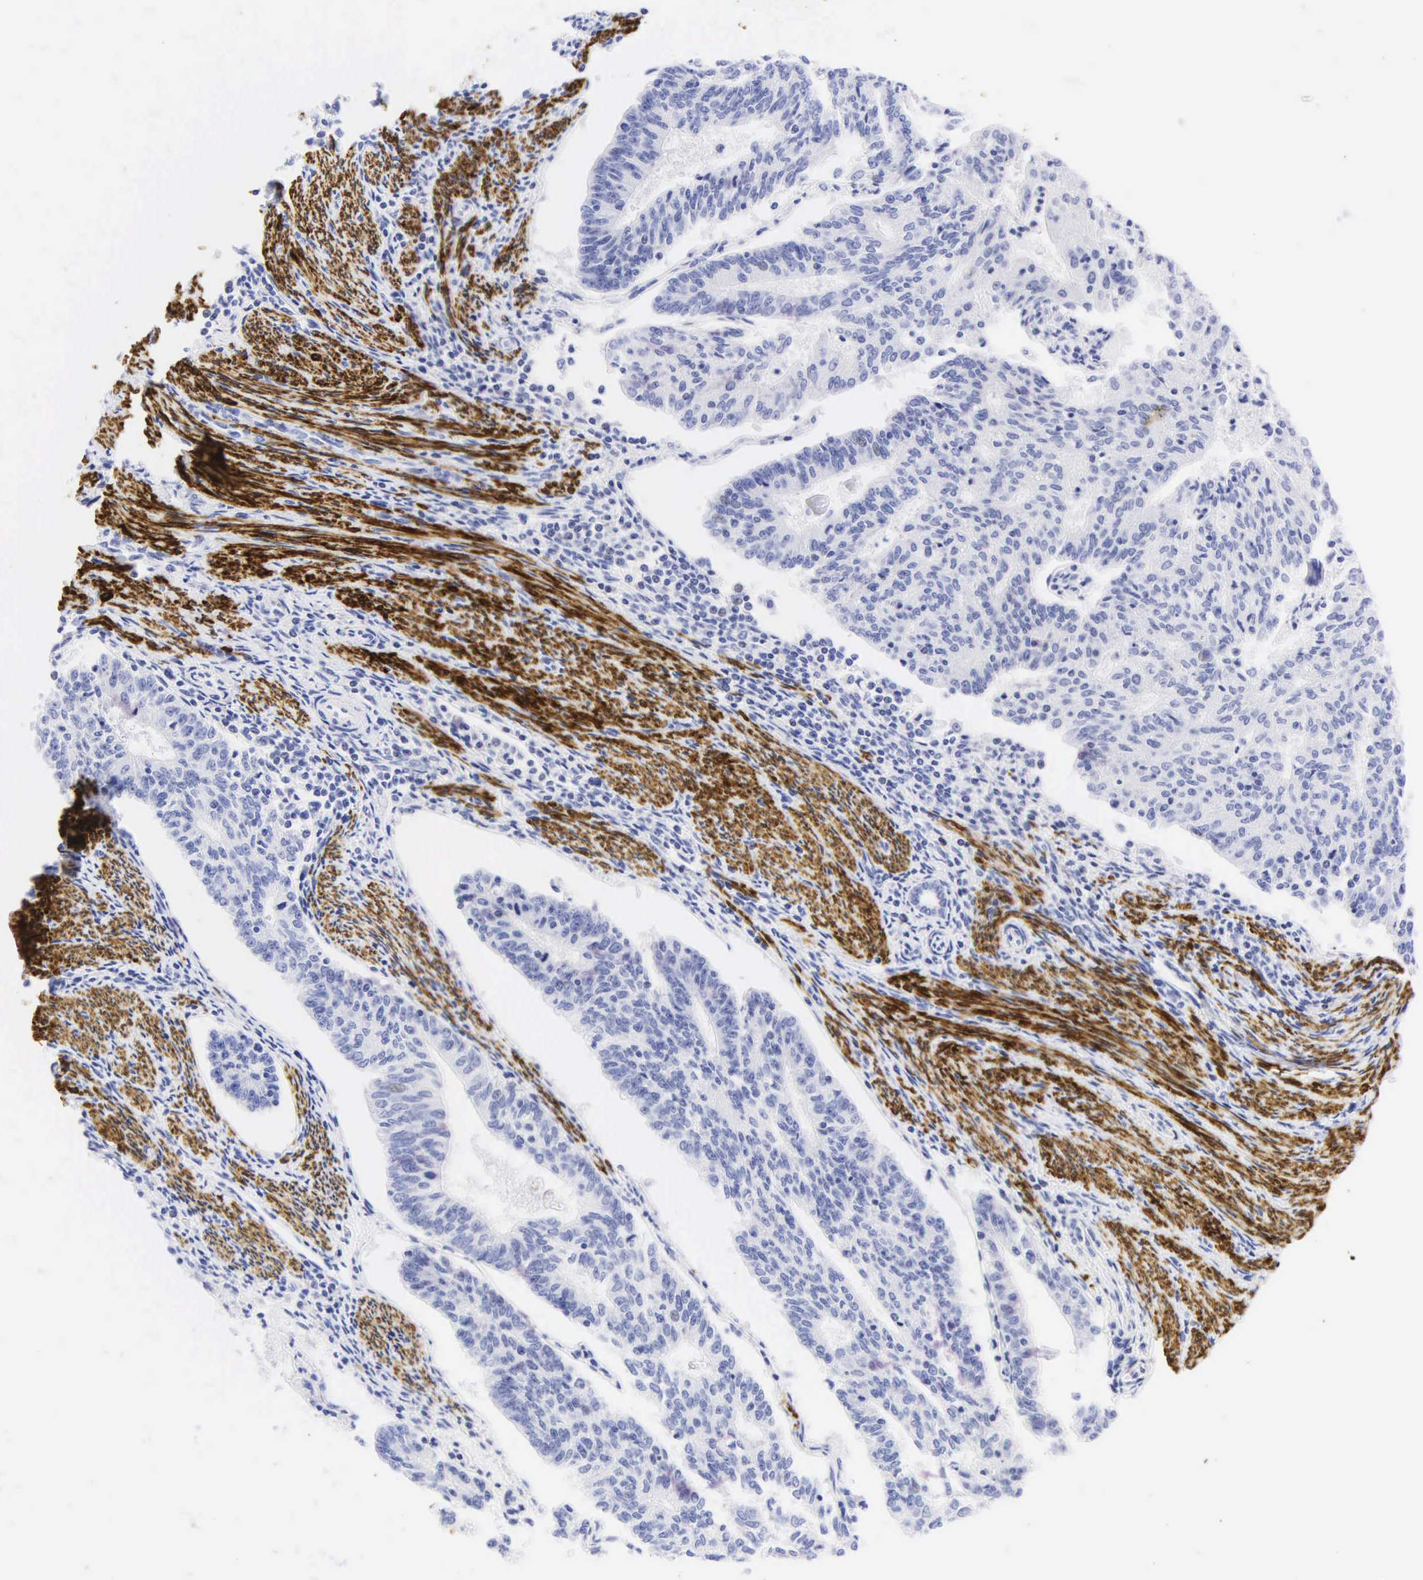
{"staining": {"intensity": "negative", "quantity": "none", "location": "none"}, "tissue": "endometrial cancer", "cell_type": "Tumor cells", "image_type": "cancer", "snomed": [{"axis": "morphology", "description": "Adenocarcinoma, NOS"}, {"axis": "topography", "description": "Endometrium"}], "caption": "There is no significant expression in tumor cells of endometrial adenocarcinoma.", "gene": "DES", "patient": {"sex": "female", "age": 56}}